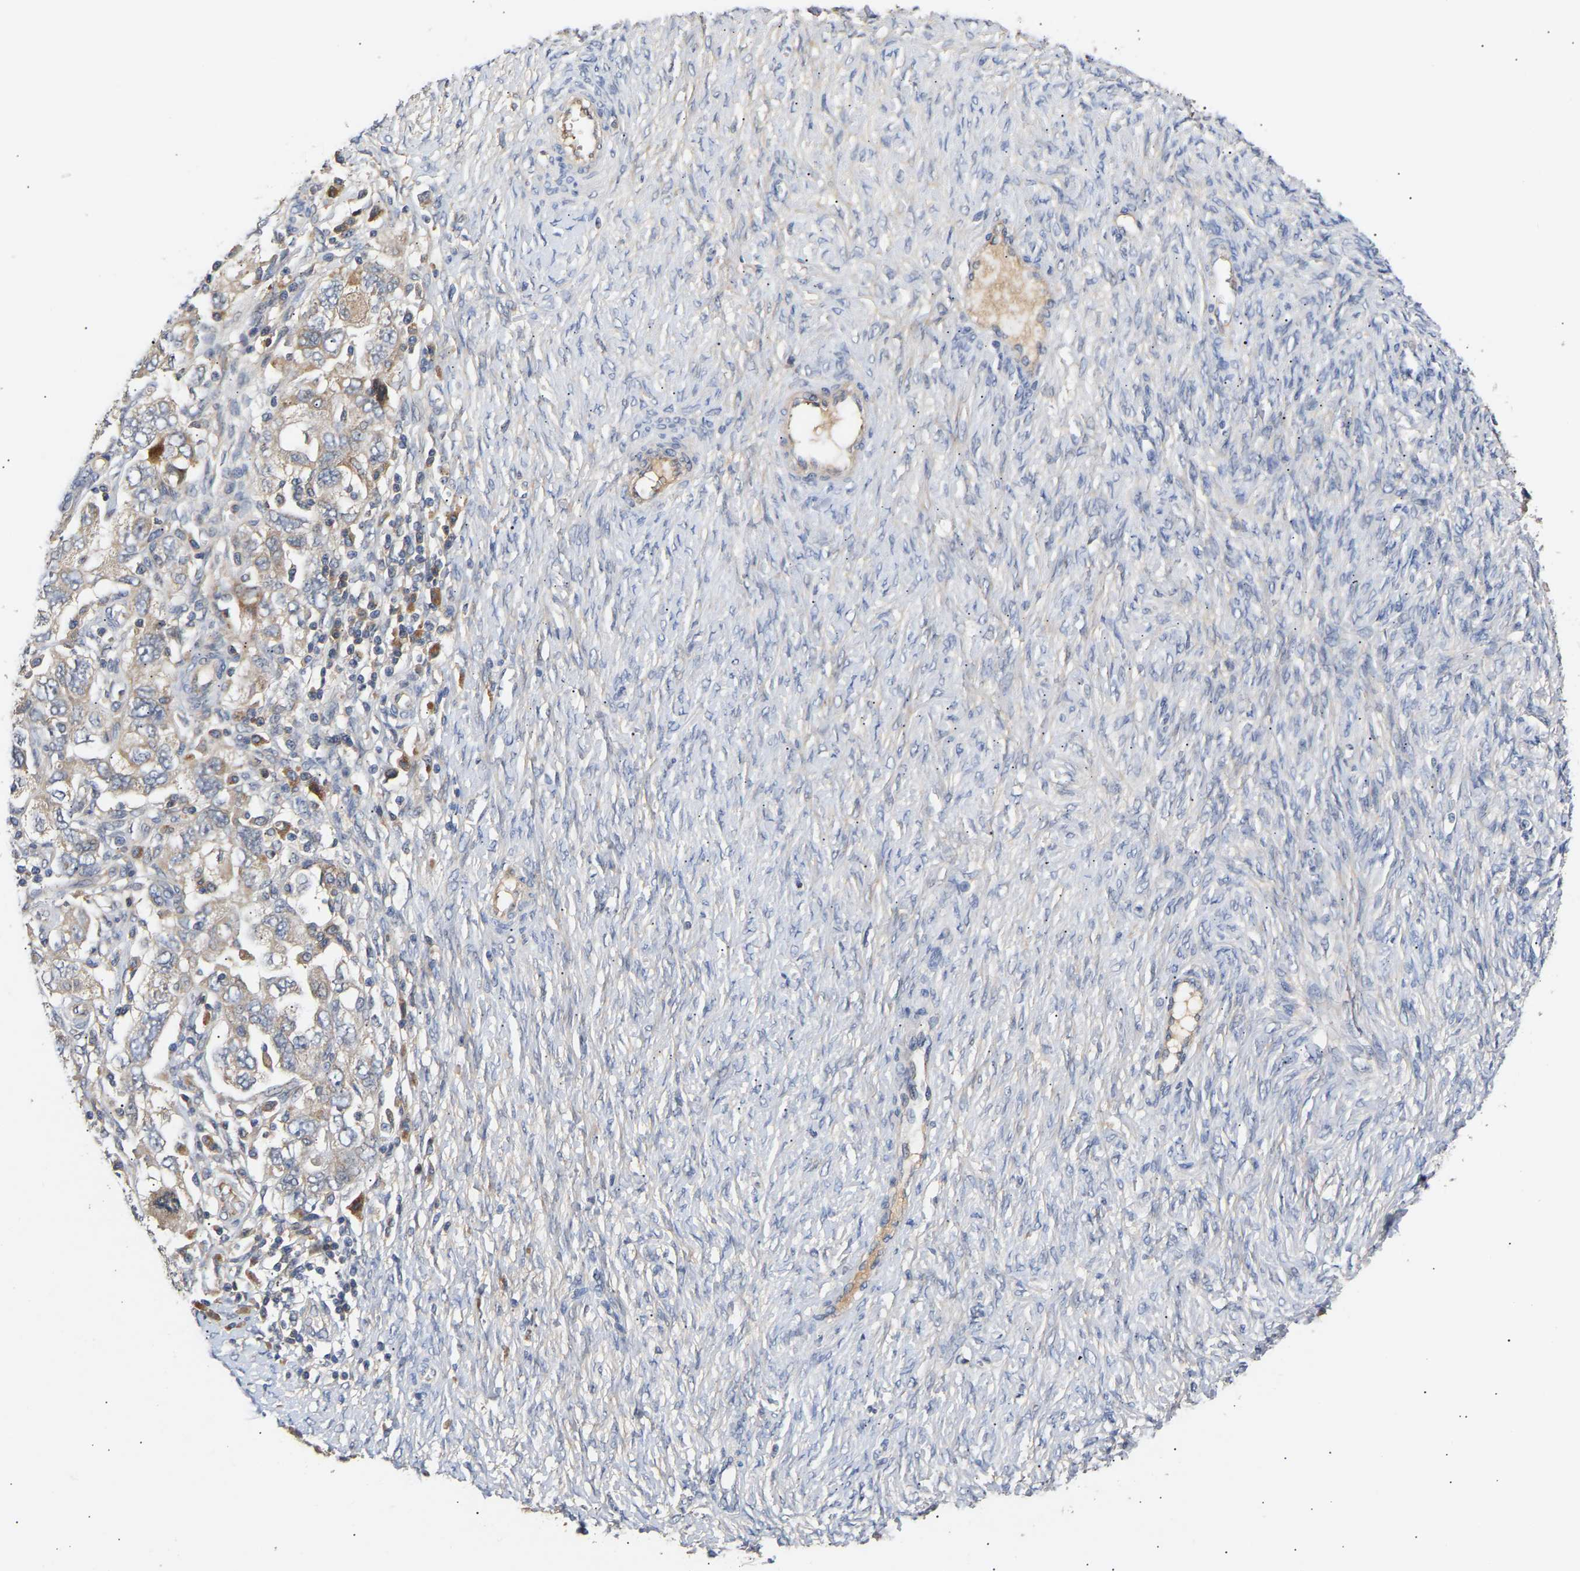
{"staining": {"intensity": "weak", "quantity": "25%-75%", "location": "cytoplasmic/membranous"}, "tissue": "ovarian cancer", "cell_type": "Tumor cells", "image_type": "cancer", "snomed": [{"axis": "morphology", "description": "Carcinoma, NOS"}, {"axis": "morphology", "description": "Cystadenocarcinoma, serous, NOS"}, {"axis": "topography", "description": "Ovary"}], "caption": "Immunohistochemistry (IHC) of ovarian serous cystadenocarcinoma exhibits low levels of weak cytoplasmic/membranous positivity in about 25%-75% of tumor cells.", "gene": "KASH5", "patient": {"sex": "female", "age": 69}}